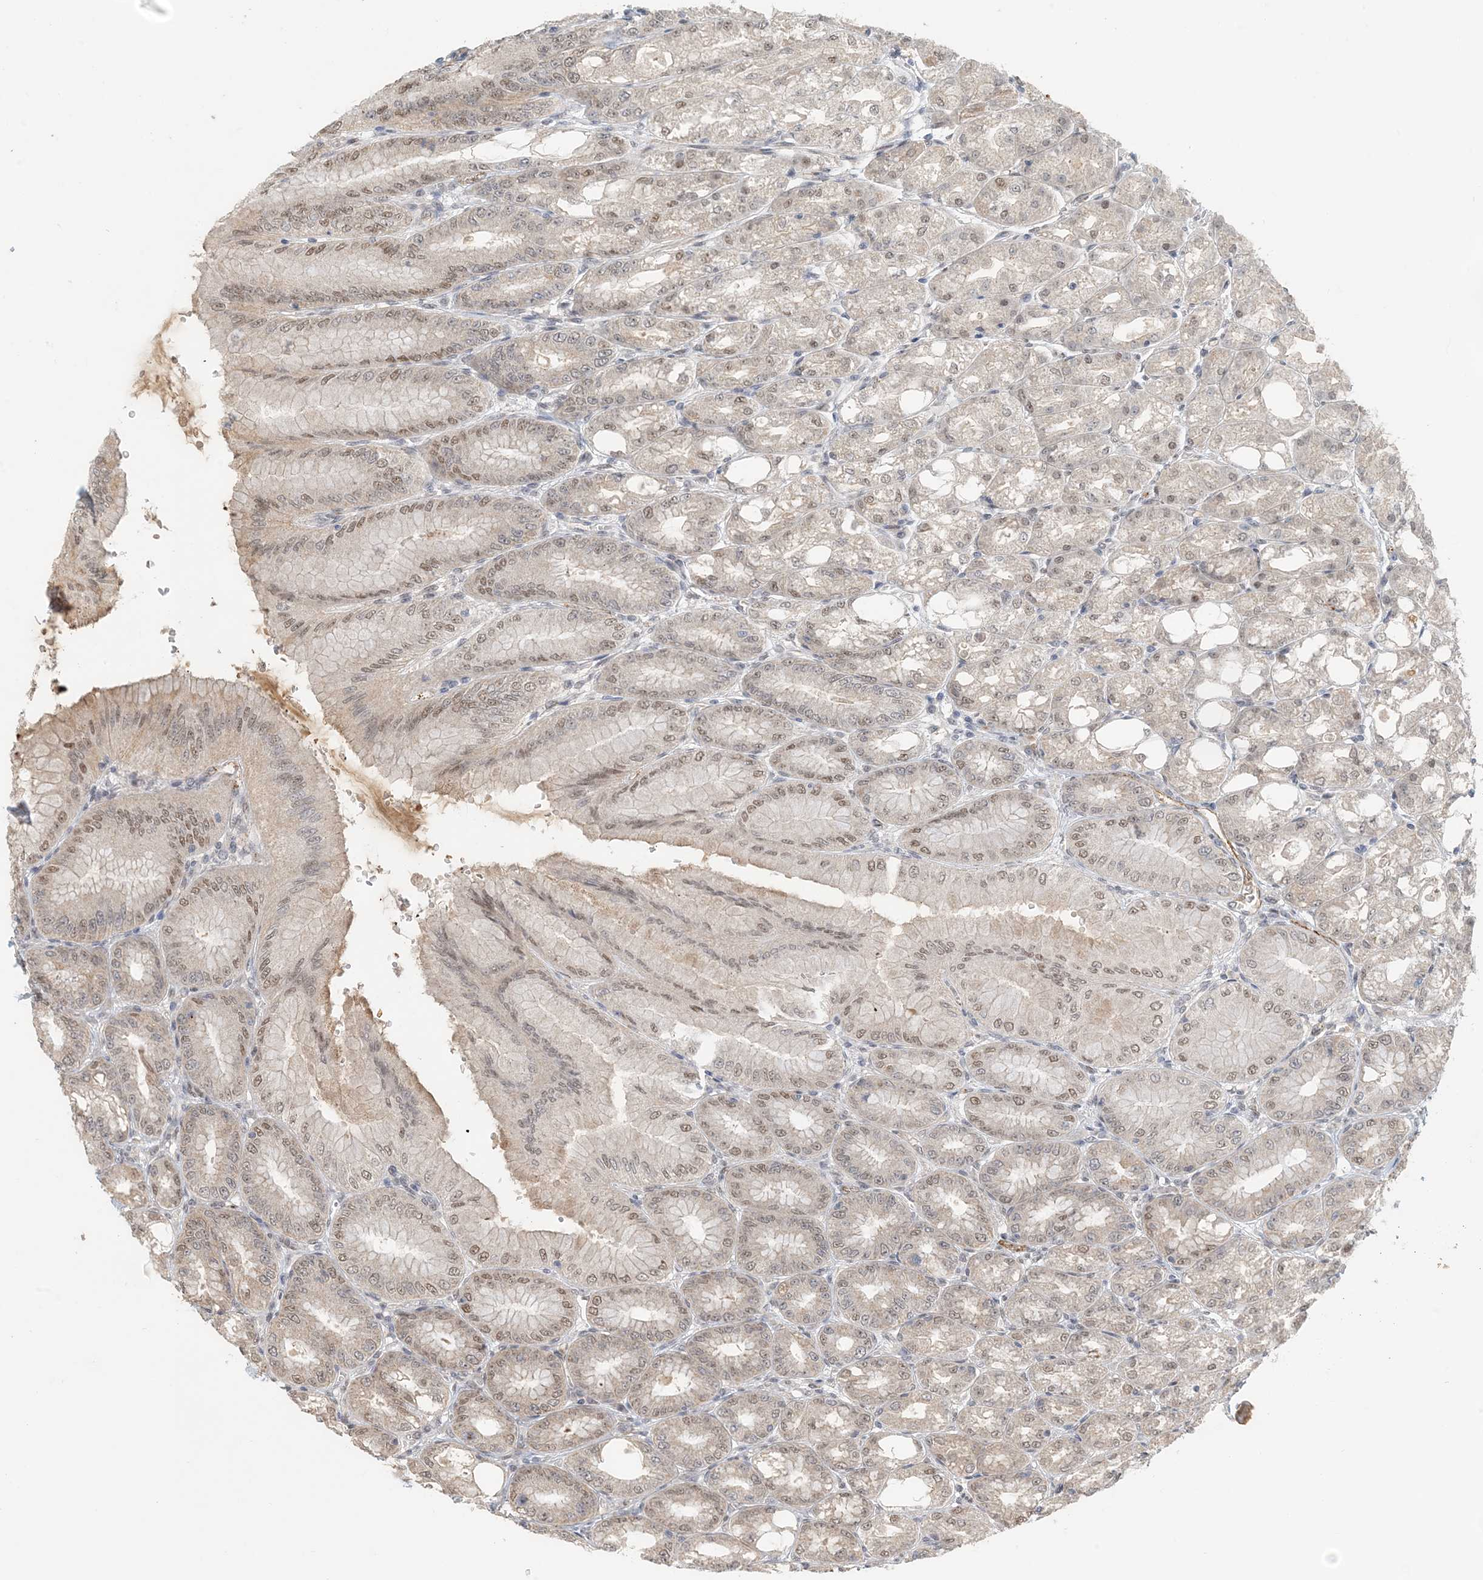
{"staining": {"intensity": "moderate", "quantity": "25%-75%", "location": "cytoplasmic/membranous,nuclear"}, "tissue": "stomach", "cell_type": "Glandular cells", "image_type": "normal", "snomed": [{"axis": "morphology", "description": "Normal tissue, NOS"}, {"axis": "topography", "description": "Stomach, lower"}], "caption": "Immunohistochemical staining of unremarkable stomach reveals moderate cytoplasmic/membranous,nuclear protein staining in approximately 25%-75% of glandular cells.", "gene": "ZBTB3", "patient": {"sex": "male", "age": 71}}